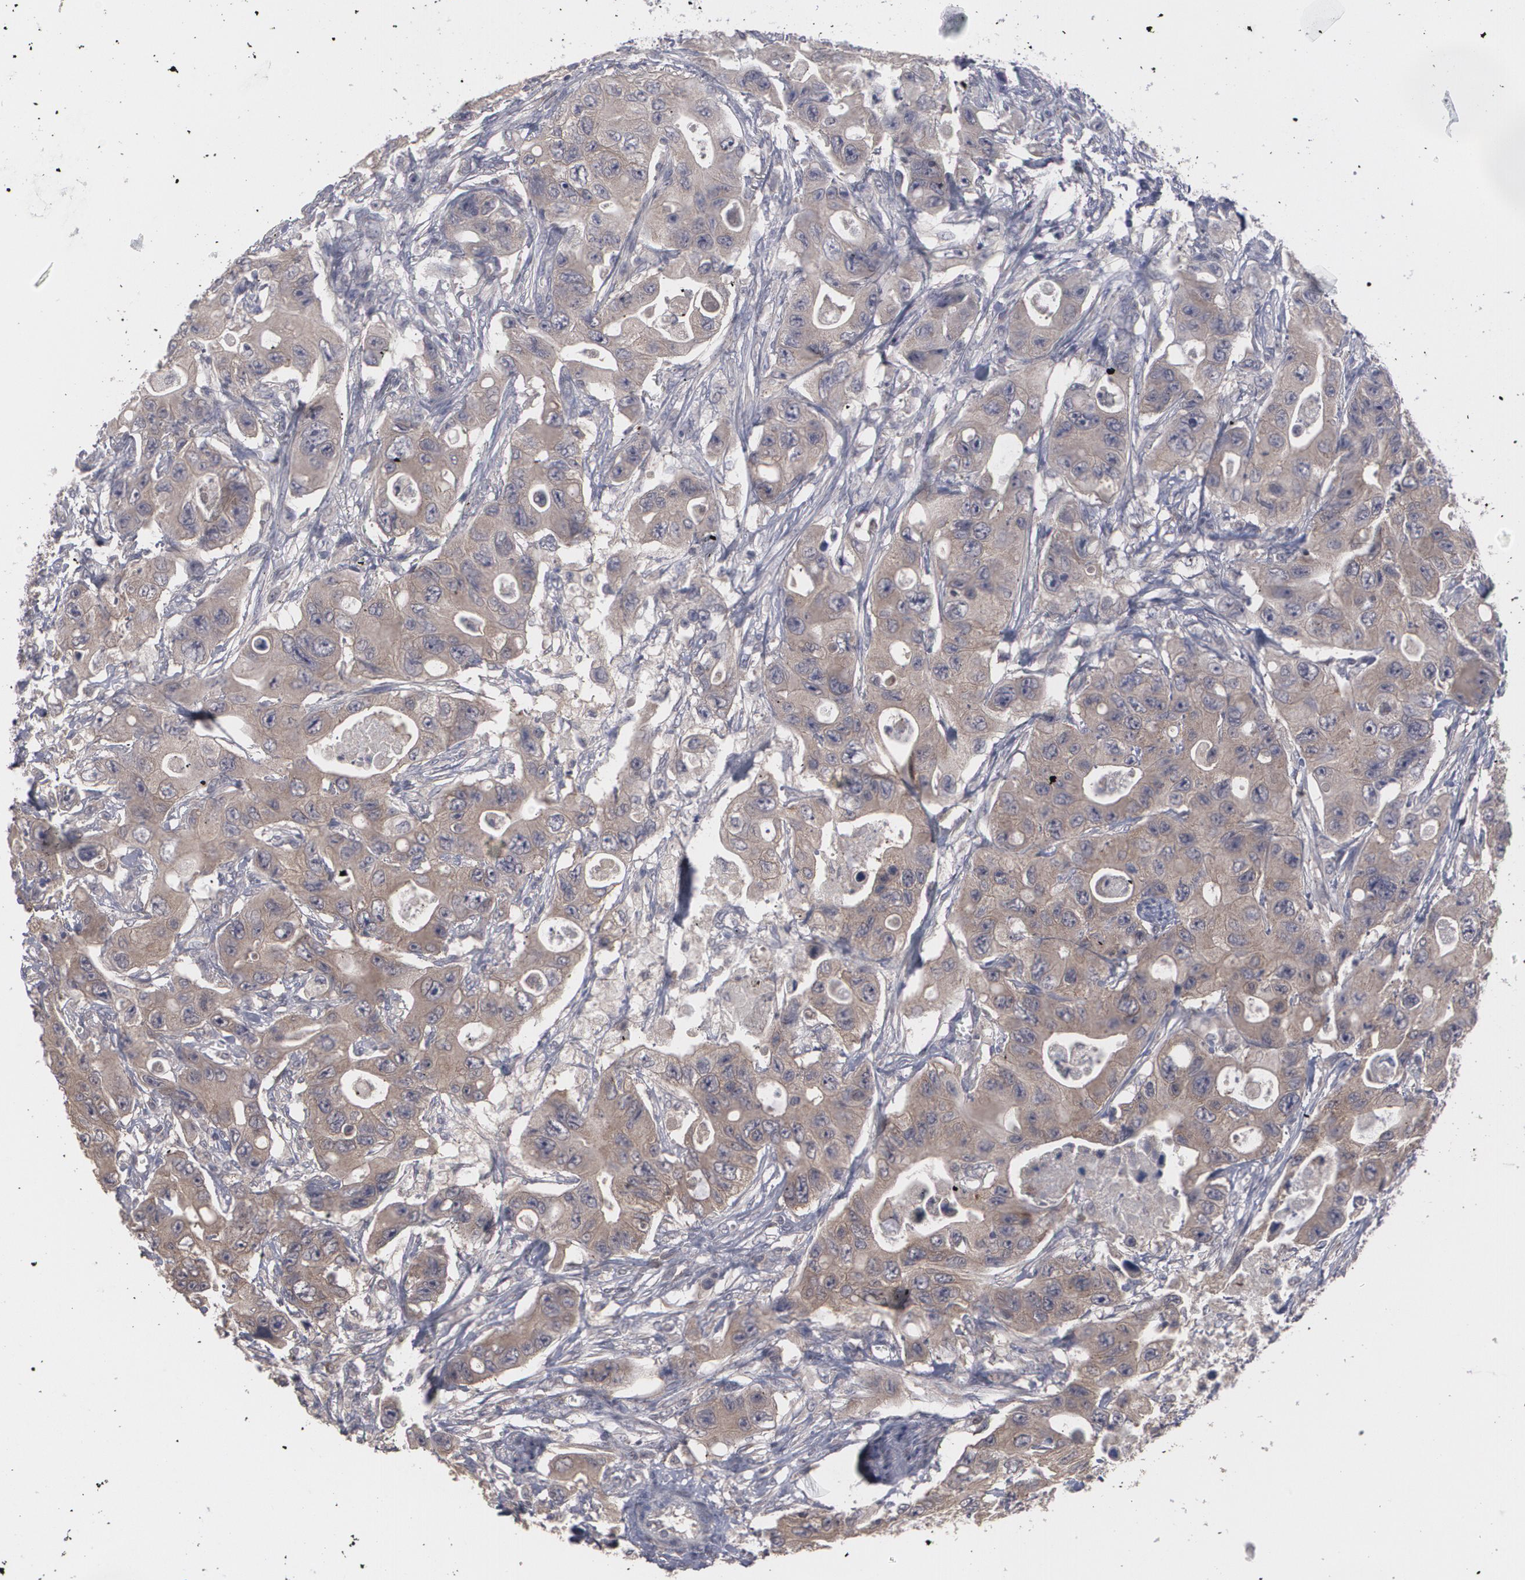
{"staining": {"intensity": "moderate", "quantity": ">75%", "location": "cytoplasmic/membranous"}, "tissue": "colorectal cancer", "cell_type": "Tumor cells", "image_type": "cancer", "snomed": [{"axis": "morphology", "description": "Adenocarcinoma, NOS"}, {"axis": "topography", "description": "Colon"}], "caption": "Immunohistochemical staining of human adenocarcinoma (colorectal) shows medium levels of moderate cytoplasmic/membranous expression in about >75% of tumor cells.", "gene": "ARF6", "patient": {"sex": "female", "age": 46}}